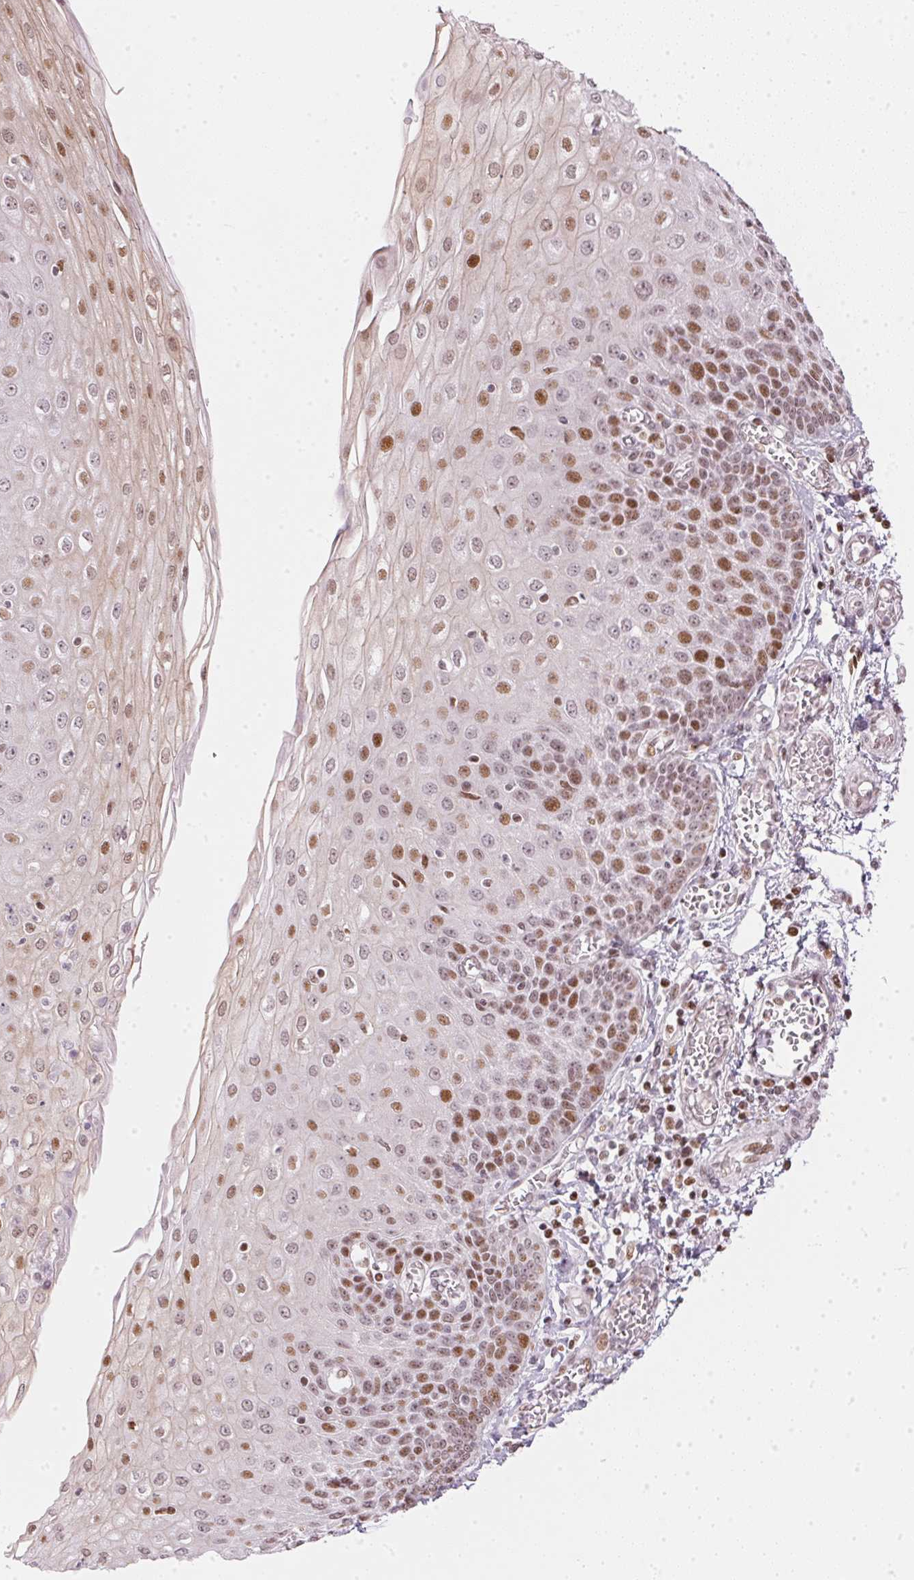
{"staining": {"intensity": "moderate", "quantity": ">75%", "location": "nuclear"}, "tissue": "esophagus", "cell_type": "Squamous epithelial cells", "image_type": "normal", "snomed": [{"axis": "morphology", "description": "Normal tissue, NOS"}, {"axis": "morphology", "description": "Adenocarcinoma, NOS"}, {"axis": "topography", "description": "Esophagus"}], "caption": "Moderate nuclear expression is present in approximately >75% of squamous epithelial cells in unremarkable esophagus.", "gene": "KAT6A", "patient": {"sex": "male", "age": 81}}